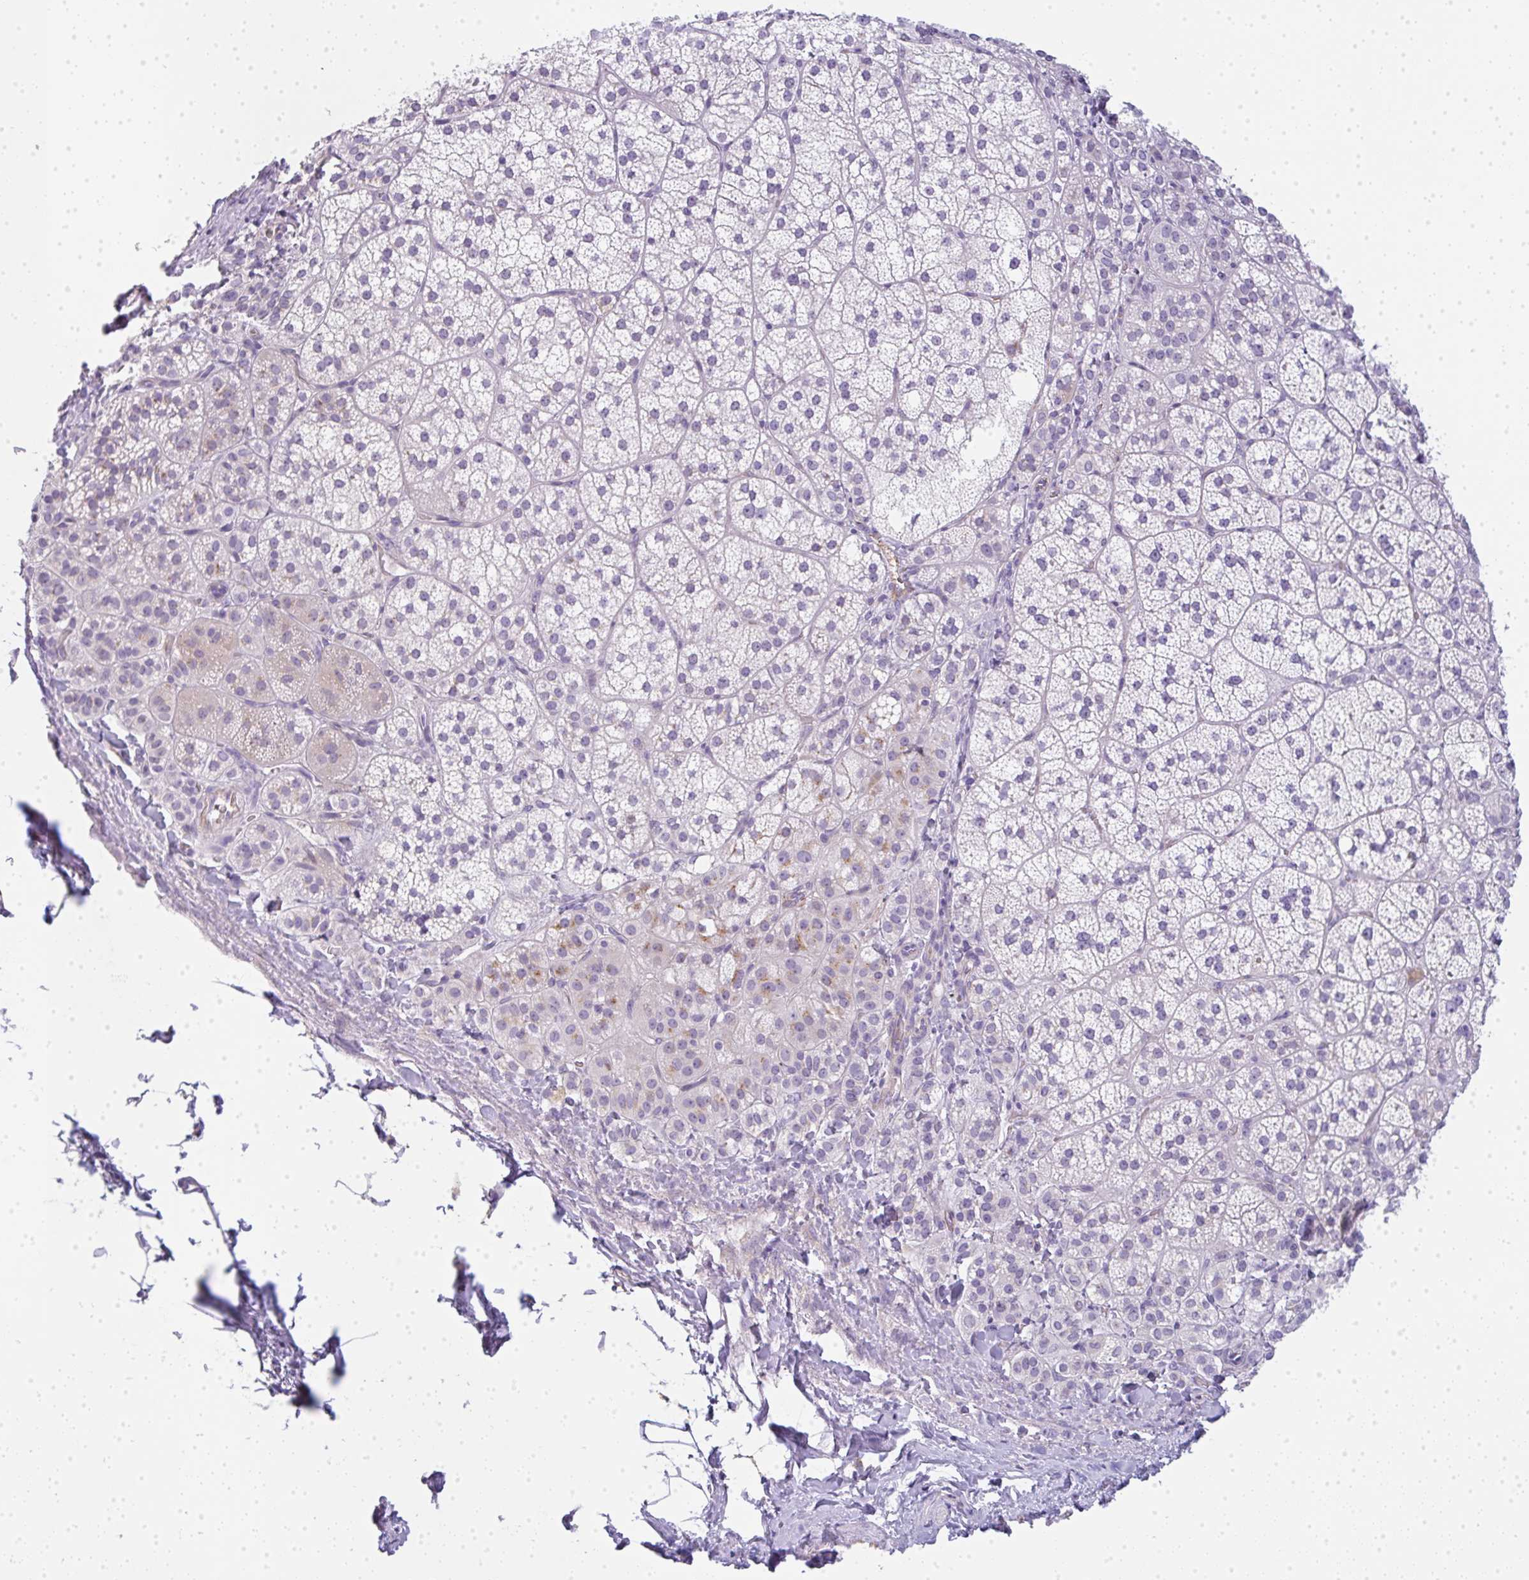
{"staining": {"intensity": "moderate", "quantity": "<25%", "location": "cytoplasmic/membranous"}, "tissue": "adrenal gland", "cell_type": "Glandular cells", "image_type": "normal", "snomed": [{"axis": "morphology", "description": "Normal tissue, NOS"}, {"axis": "topography", "description": "Adrenal gland"}], "caption": "There is low levels of moderate cytoplasmic/membranous expression in glandular cells of unremarkable adrenal gland, as demonstrated by immunohistochemical staining (brown color).", "gene": "LPAR4", "patient": {"sex": "female", "age": 60}}